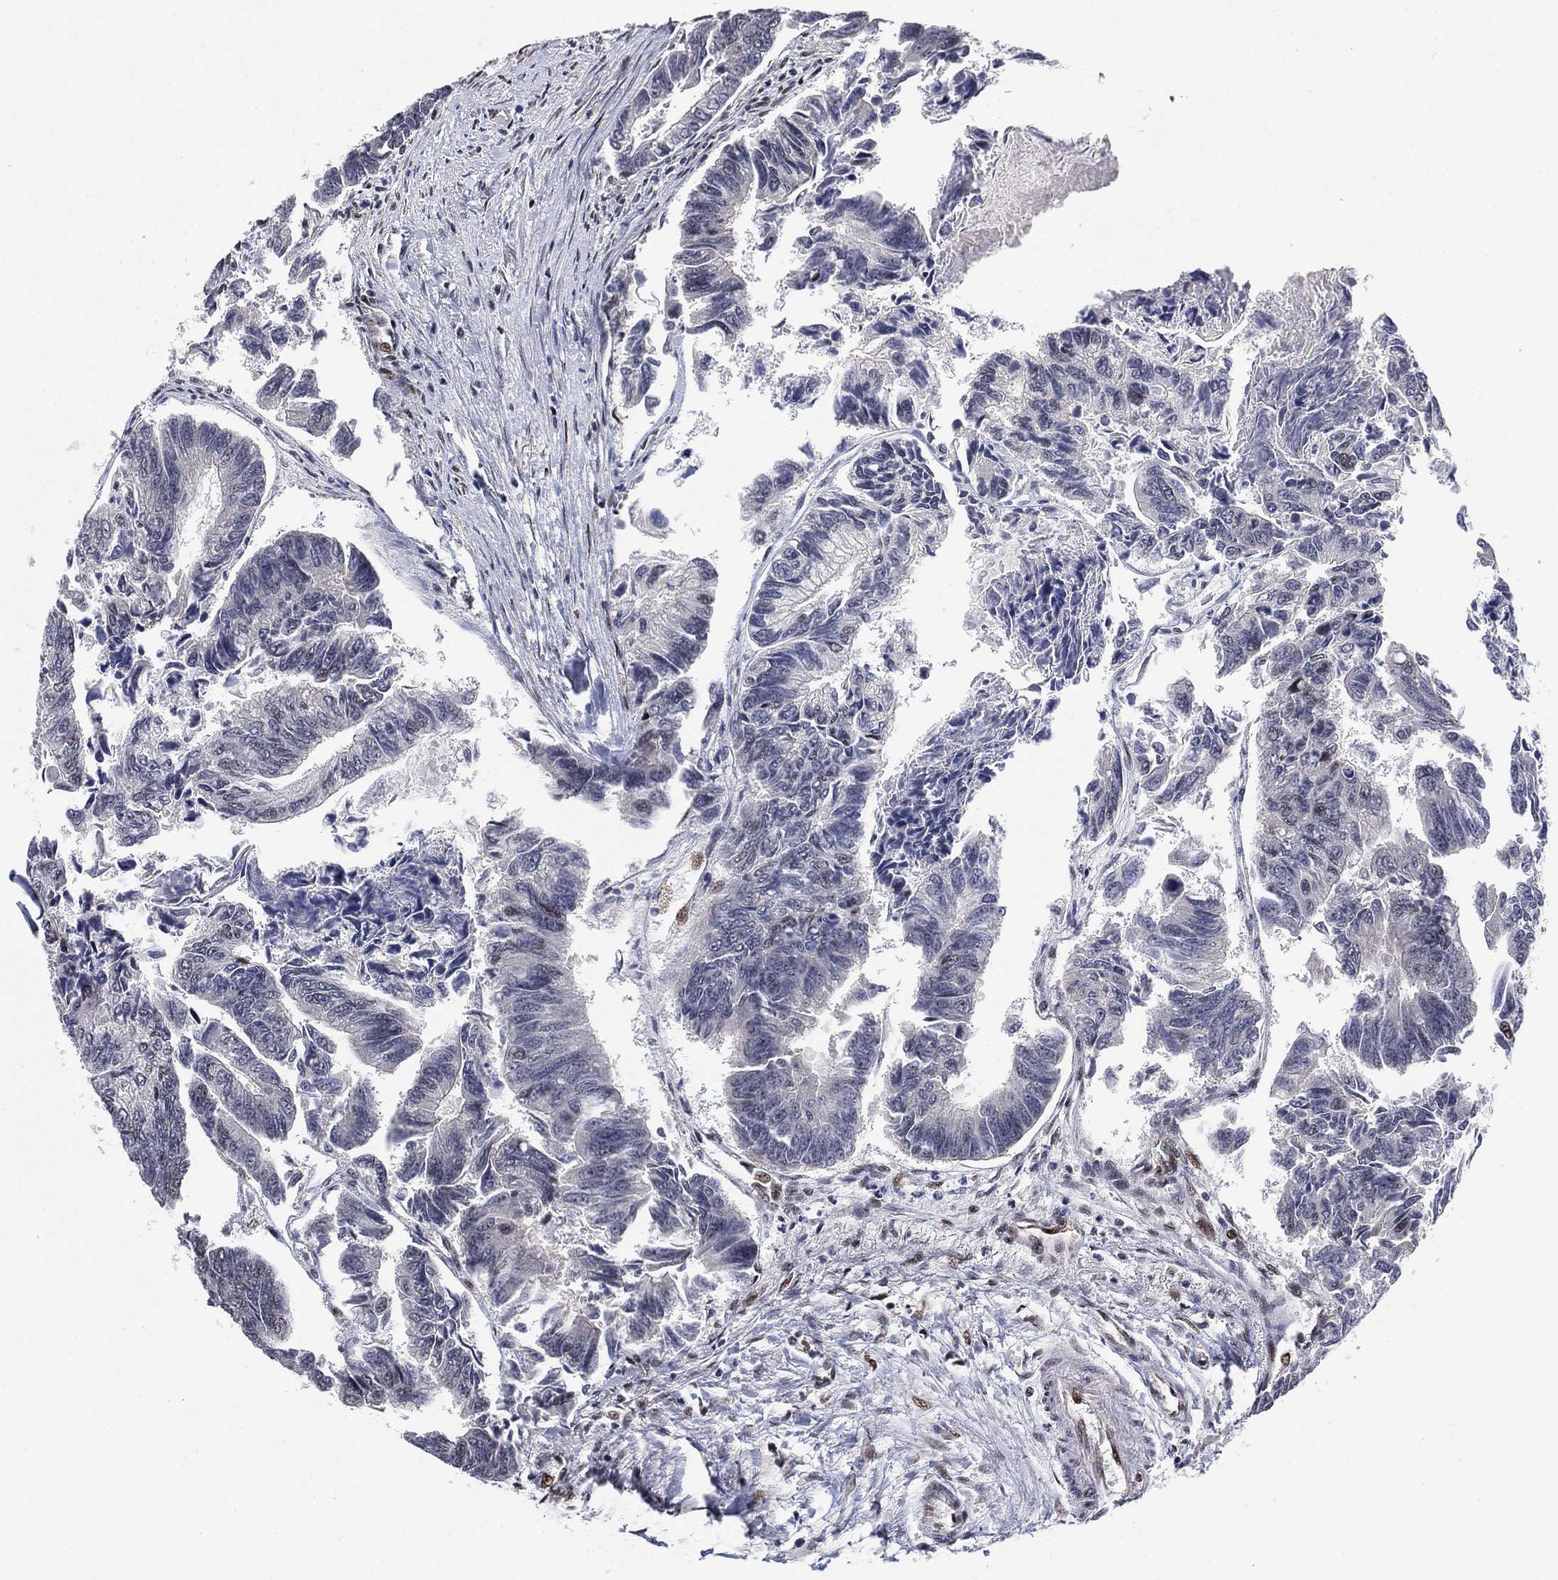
{"staining": {"intensity": "negative", "quantity": "none", "location": "none"}, "tissue": "colorectal cancer", "cell_type": "Tumor cells", "image_type": "cancer", "snomed": [{"axis": "morphology", "description": "Adenocarcinoma, NOS"}, {"axis": "topography", "description": "Colon"}], "caption": "An immunohistochemistry micrograph of colorectal cancer is shown. There is no staining in tumor cells of colorectal cancer.", "gene": "ZSCAN30", "patient": {"sex": "female", "age": 65}}